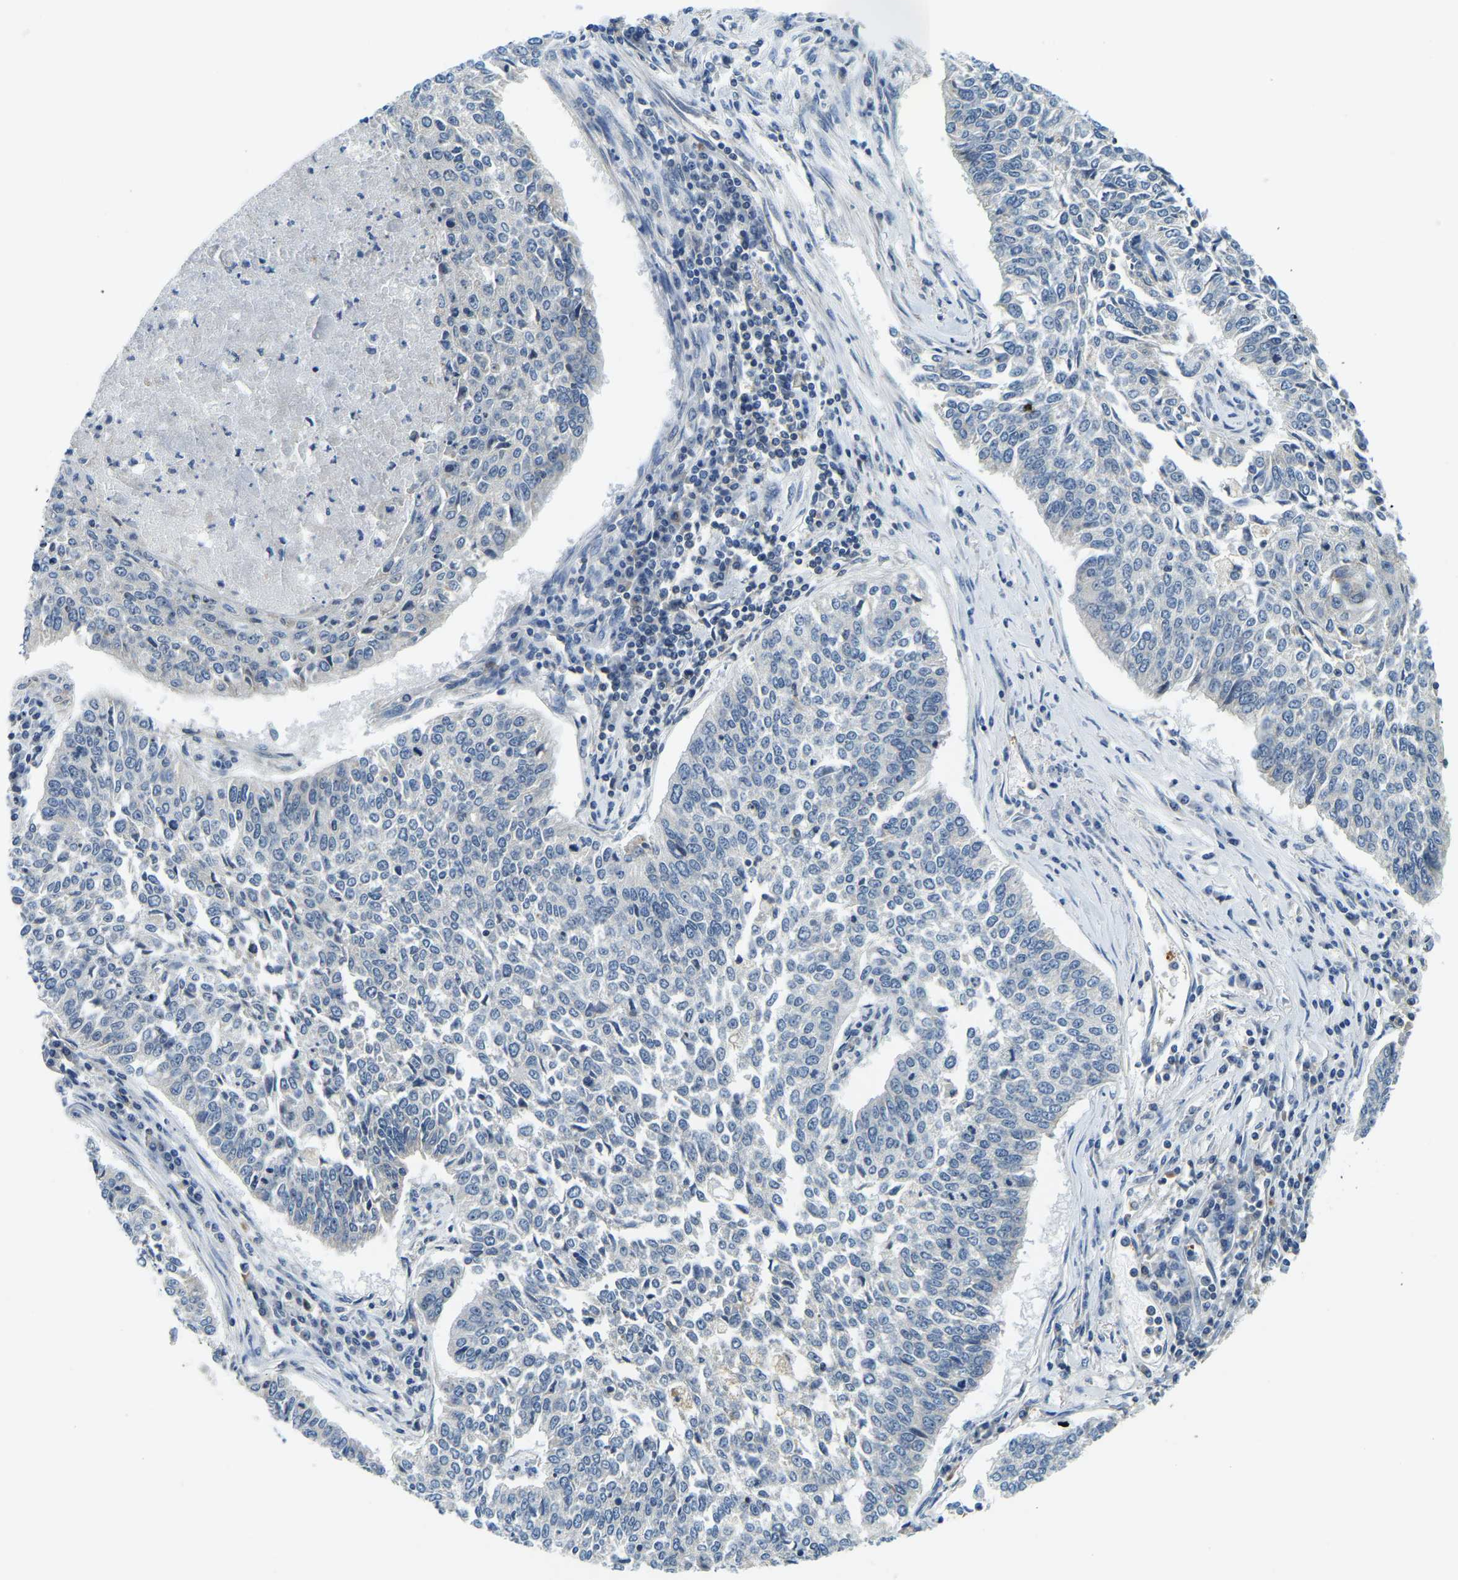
{"staining": {"intensity": "negative", "quantity": "none", "location": "none"}, "tissue": "lung cancer", "cell_type": "Tumor cells", "image_type": "cancer", "snomed": [{"axis": "morphology", "description": "Normal tissue, NOS"}, {"axis": "morphology", "description": "Squamous cell carcinoma, NOS"}, {"axis": "topography", "description": "Cartilage tissue"}, {"axis": "topography", "description": "Bronchus"}, {"axis": "topography", "description": "Lung"}], "caption": "Tumor cells are negative for brown protein staining in lung cancer (squamous cell carcinoma).", "gene": "RRP1", "patient": {"sex": "female", "age": 49}}